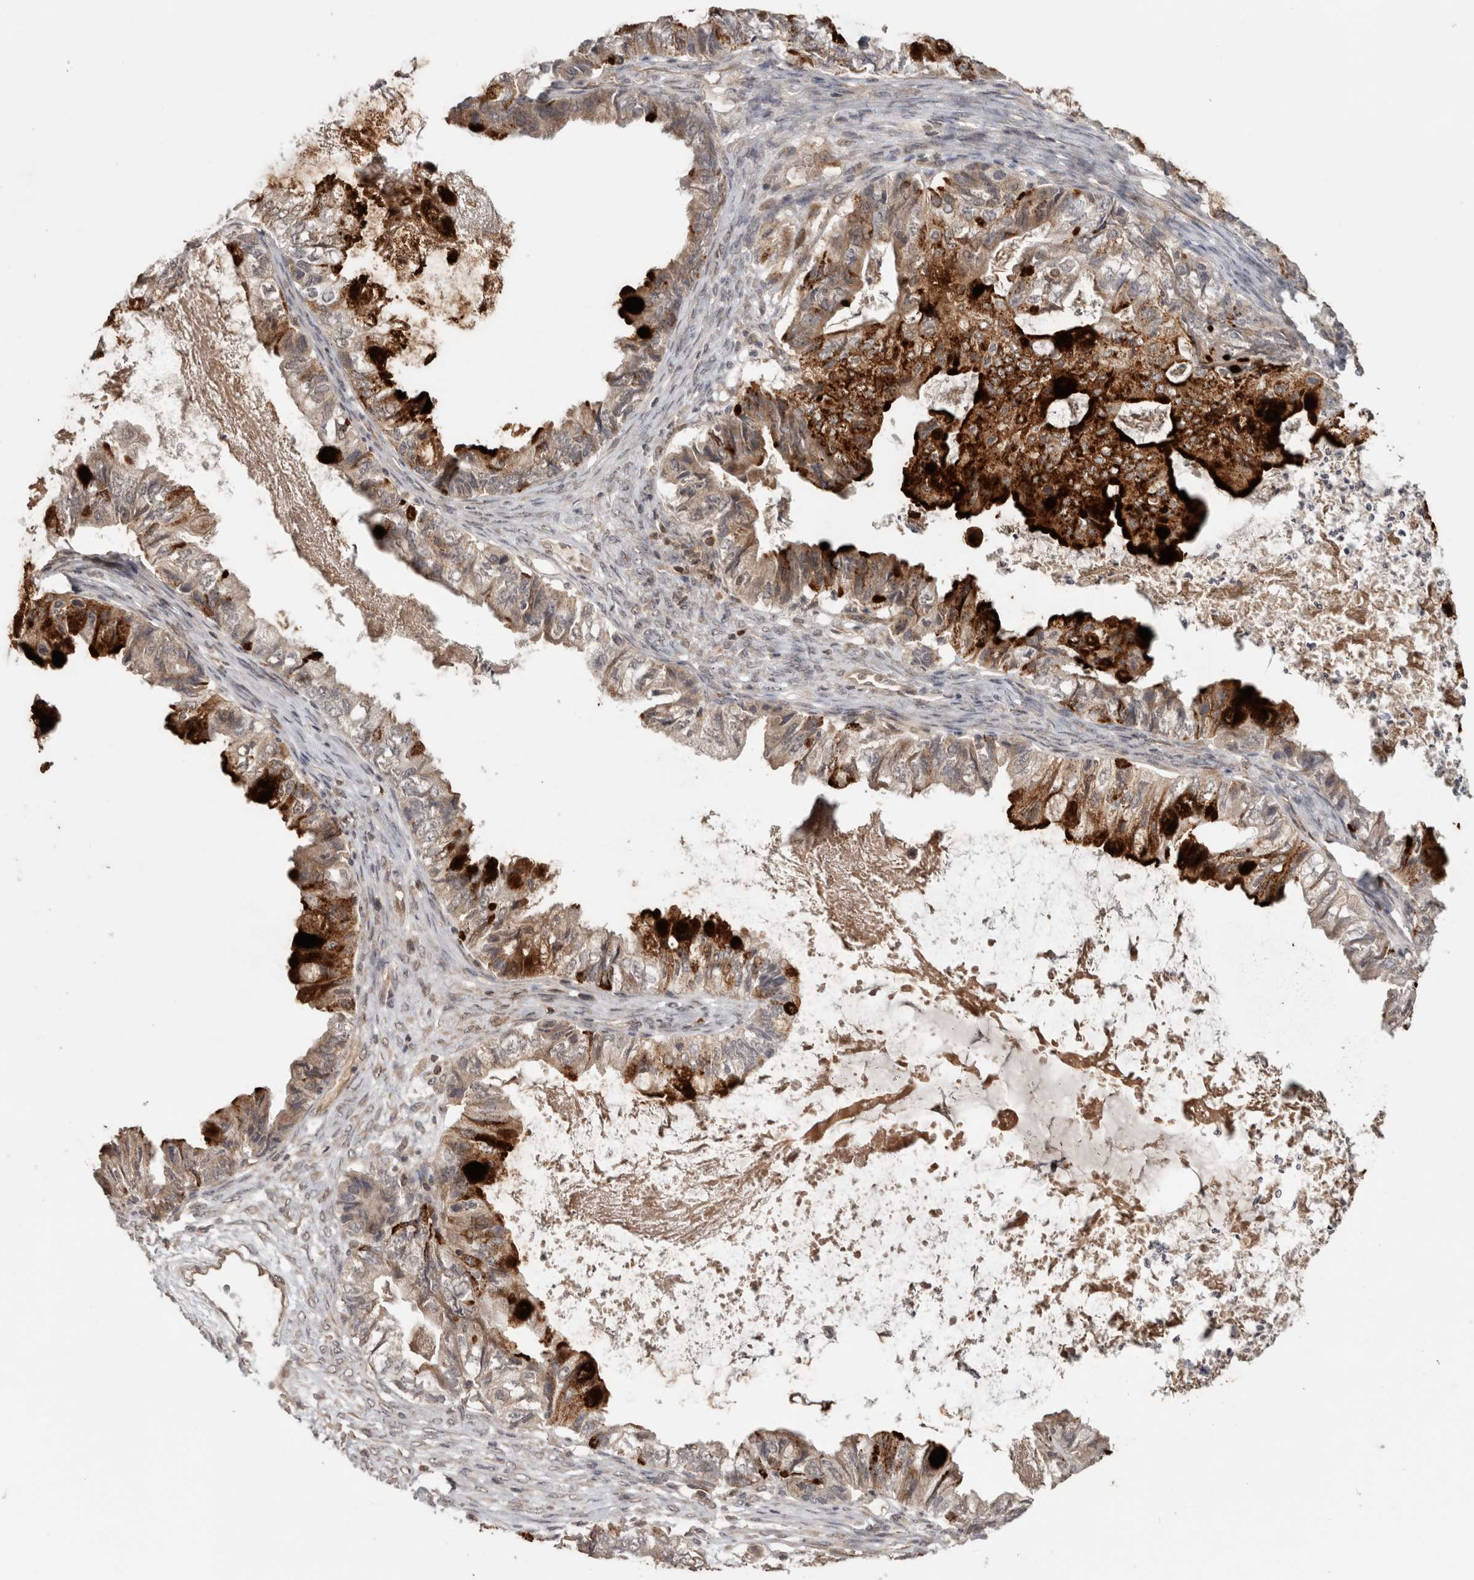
{"staining": {"intensity": "strong", "quantity": "25%-75%", "location": "cytoplasmic/membranous"}, "tissue": "ovarian cancer", "cell_type": "Tumor cells", "image_type": "cancer", "snomed": [{"axis": "morphology", "description": "Cystadenocarcinoma, mucinous, NOS"}, {"axis": "topography", "description": "Ovary"}], "caption": "Mucinous cystadenocarcinoma (ovarian) stained with immunohistochemistry (IHC) reveals strong cytoplasmic/membranous expression in about 25%-75% of tumor cells. The protein of interest is stained brown, and the nuclei are stained in blue (DAB (3,3'-diaminobenzidine) IHC with brightfield microscopy, high magnification).", "gene": "HMOX2", "patient": {"sex": "female", "age": 80}}